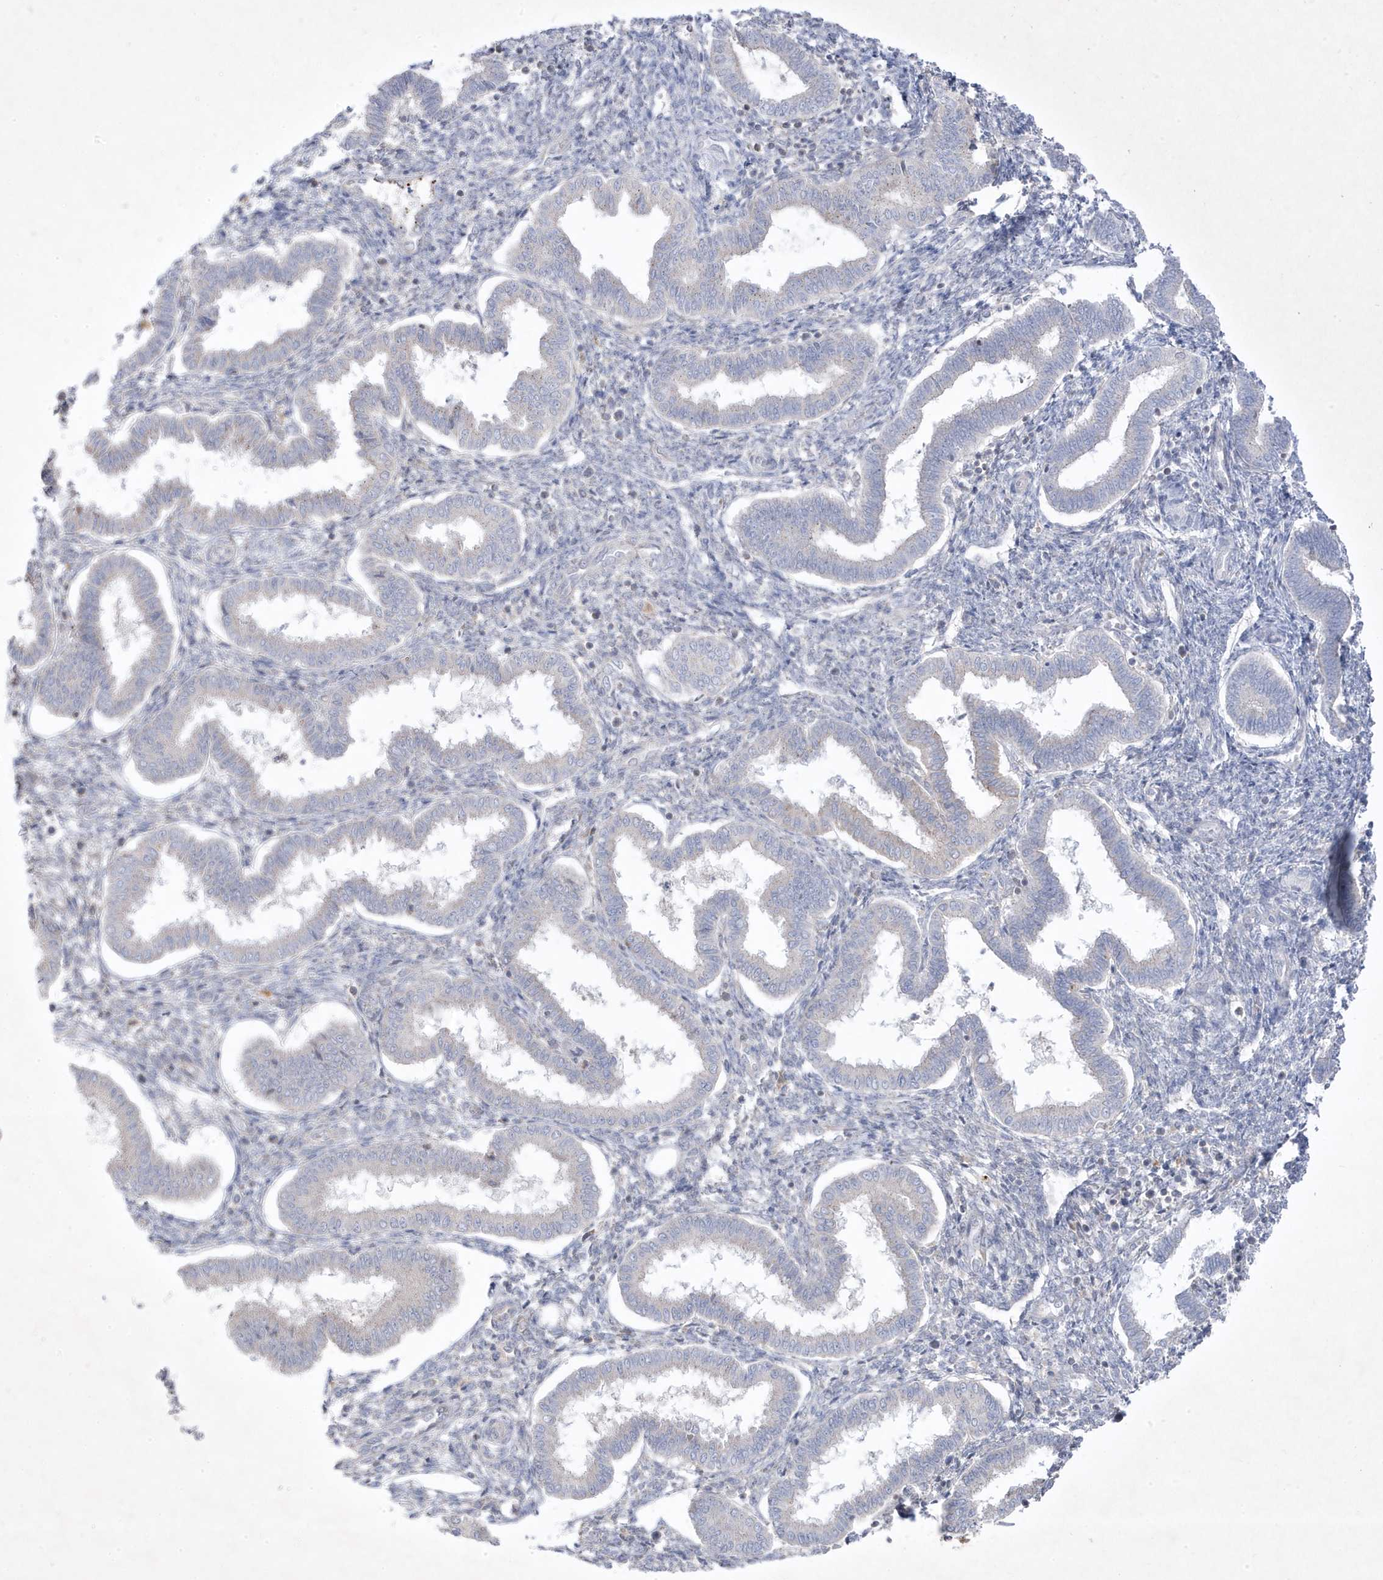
{"staining": {"intensity": "weak", "quantity": "<25%", "location": "cytoplasmic/membranous"}, "tissue": "endometrium", "cell_type": "Cells in endometrial stroma", "image_type": "normal", "snomed": [{"axis": "morphology", "description": "Normal tissue, NOS"}, {"axis": "topography", "description": "Endometrium"}], "caption": "A high-resolution micrograph shows immunohistochemistry staining of normal endometrium, which exhibits no significant staining in cells in endometrial stroma. Nuclei are stained in blue.", "gene": "ADAMTSL3", "patient": {"sex": "female", "age": 24}}